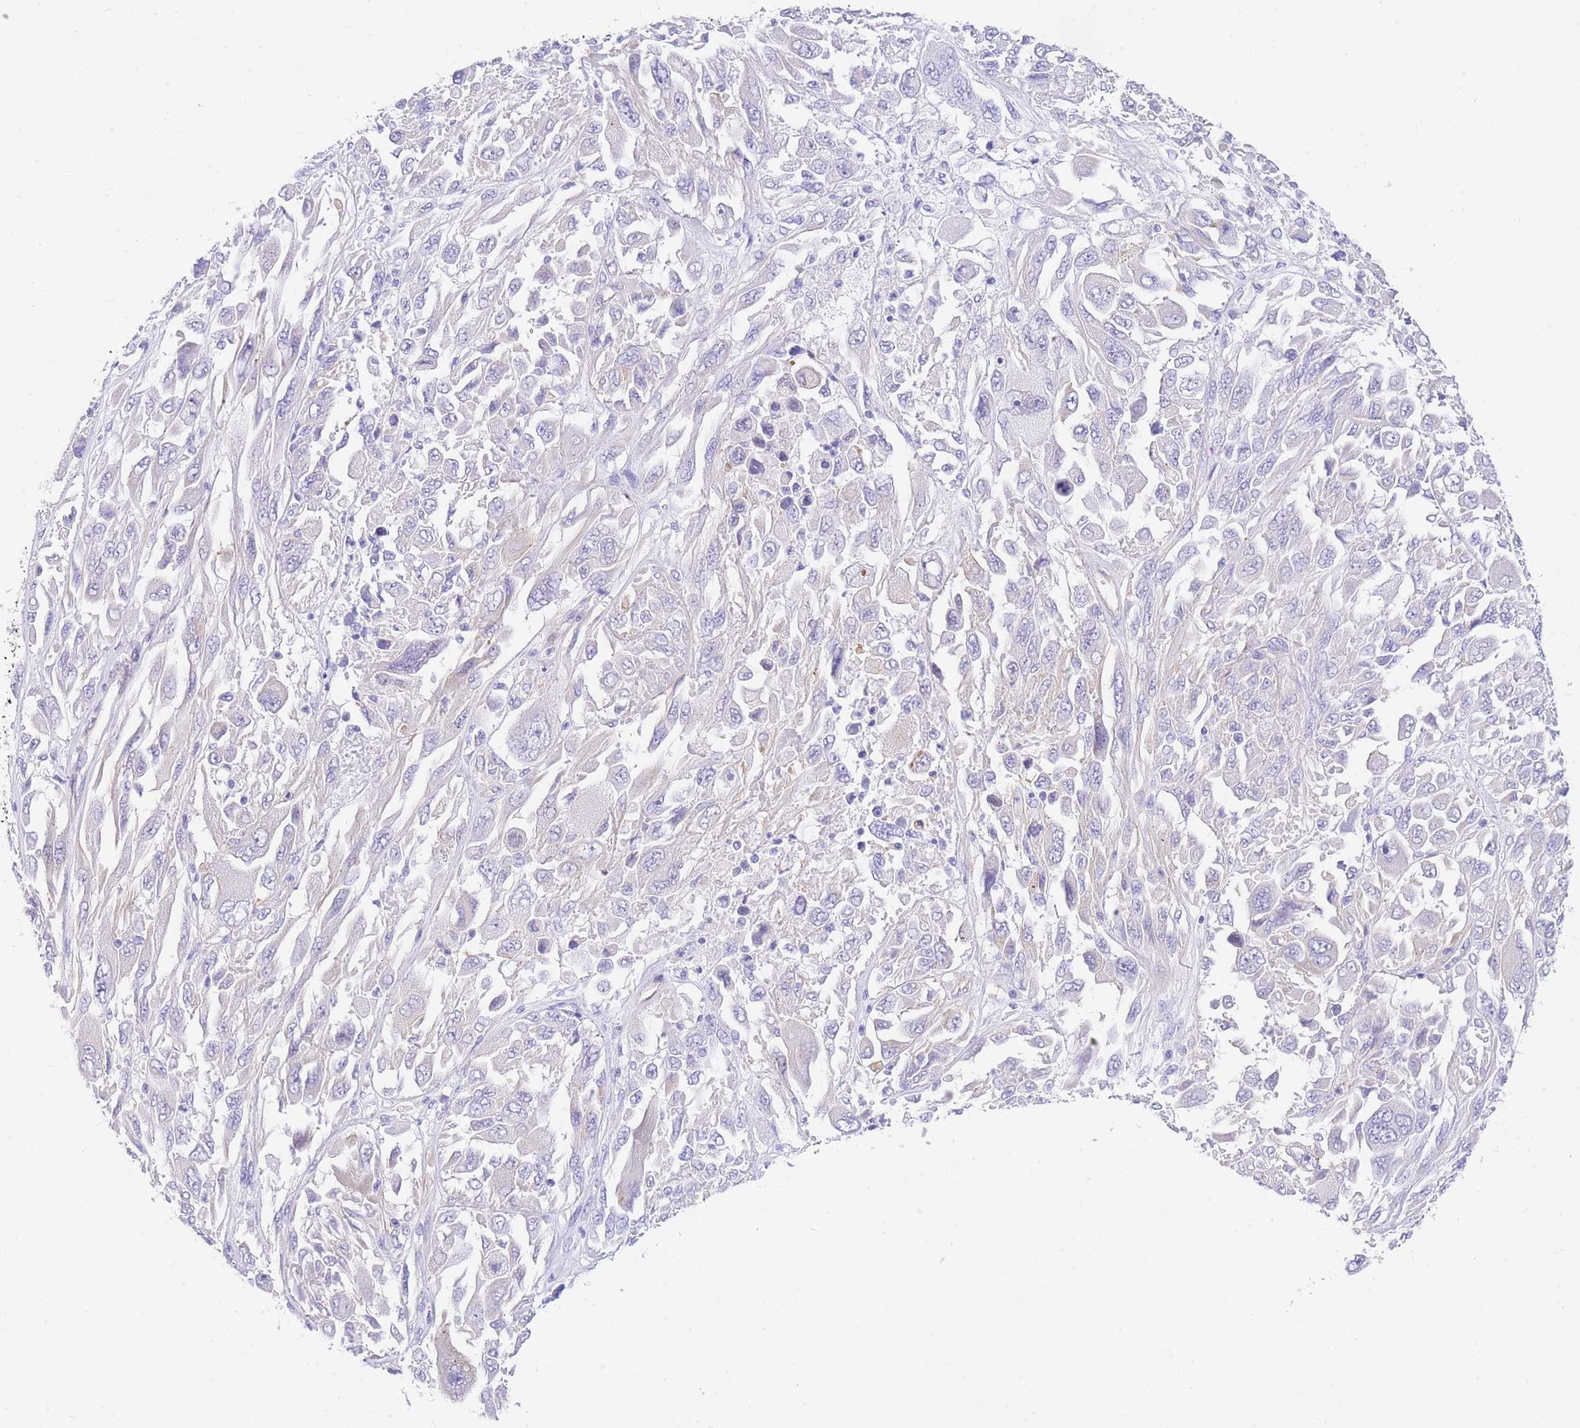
{"staining": {"intensity": "negative", "quantity": "none", "location": "none"}, "tissue": "melanoma", "cell_type": "Tumor cells", "image_type": "cancer", "snomed": [{"axis": "morphology", "description": "Malignant melanoma, NOS"}, {"axis": "topography", "description": "Skin"}], "caption": "A histopathology image of human malignant melanoma is negative for staining in tumor cells.", "gene": "SRSF12", "patient": {"sex": "female", "age": 91}}